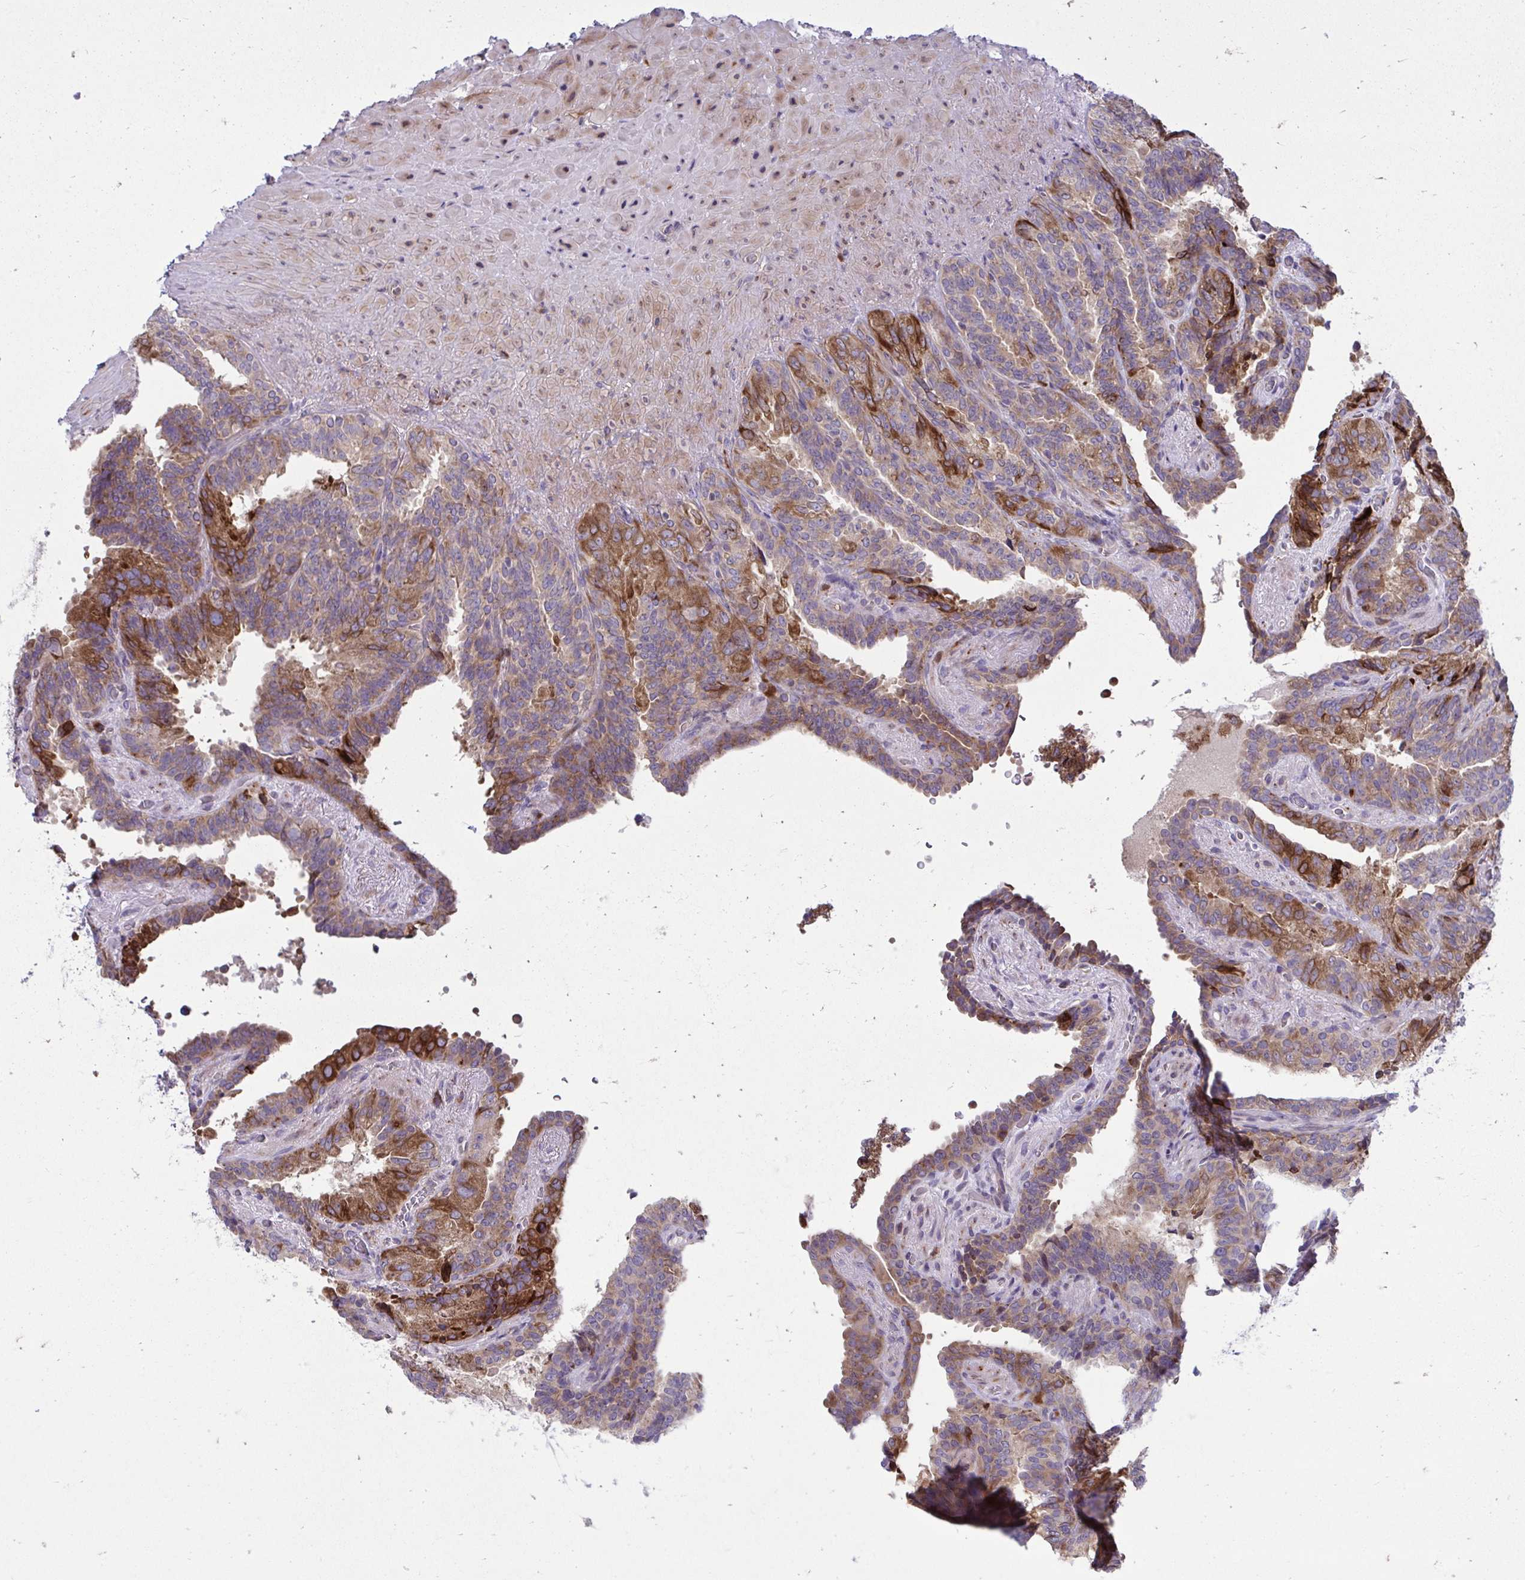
{"staining": {"intensity": "moderate", "quantity": ">75%", "location": "cytoplasmic/membranous"}, "tissue": "seminal vesicle", "cell_type": "Glandular cells", "image_type": "normal", "snomed": [{"axis": "morphology", "description": "Normal tissue, NOS"}, {"axis": "topography", "description": "Seminal veicle"}], "caption": "Benign seminal vesicle reveals moderate cytoplasmic/membranous expression in approximately >75% of glandular cells, visualized by immunohistochemistry.", "gene": "GFPT2", "patient": {"sex": "male", "age": 60}}